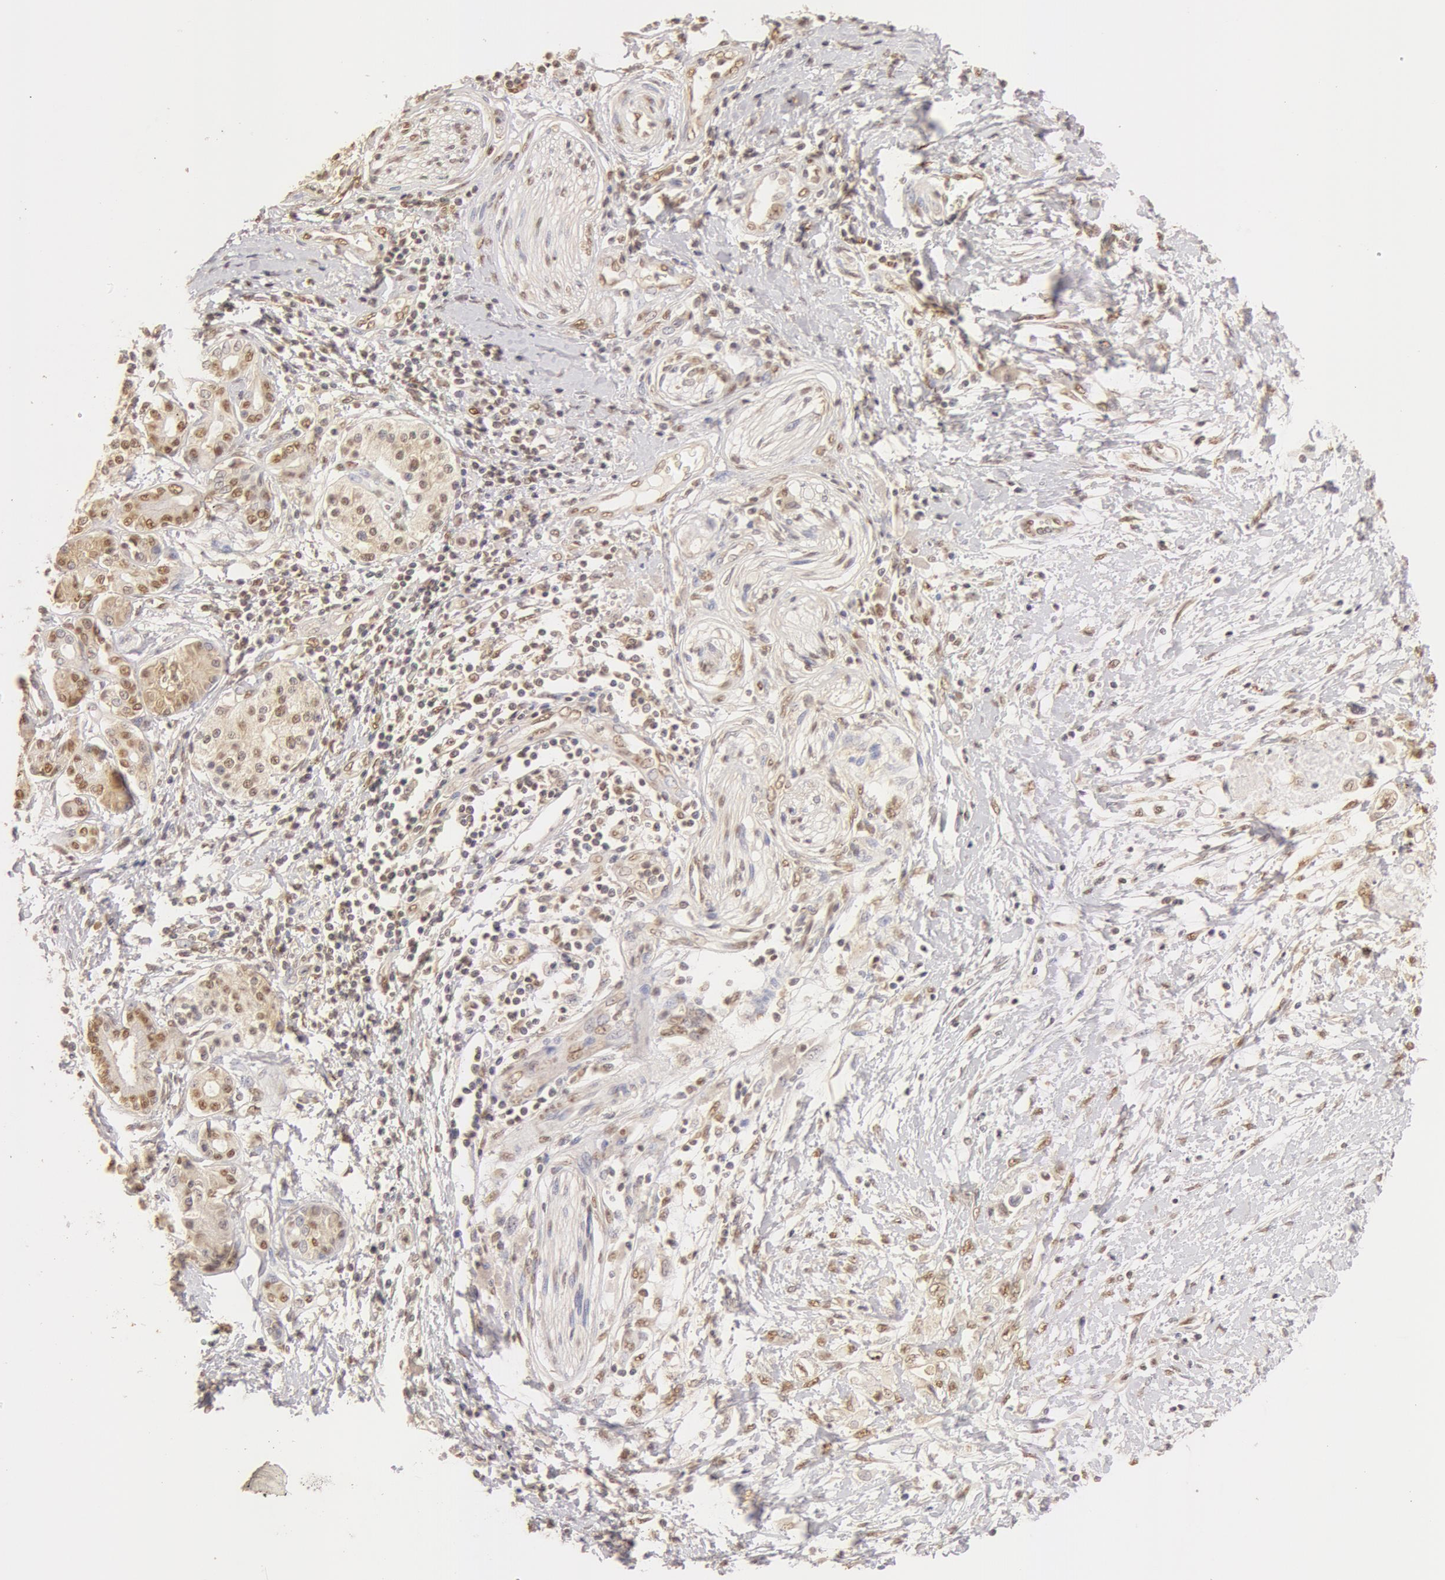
{"staining": {"intensity": "moderate", "quantity": ">75%", "location": "cytoplasmic/membranous,nuclear"}, "tissue": "pancreatic cancer", "cell_type": "Tumor cells", "image_type": "cancer", "snomed": [{"axis": "morphology", "description": "Adenocarcinoma, NOS"}, {"axis": "topography", "description": "Pancreas"}], "caption": "Protein staining of adenocarcinoma (pancreatic) tissue exhibits moderate cytoplasmic/membranous and nuclear positivity in about >75% of tumor cells. (IHC, brightfield microscopy, high magnification).", "gene": "SNRNP70", "patient": {"sex": "female", "age": 66}}